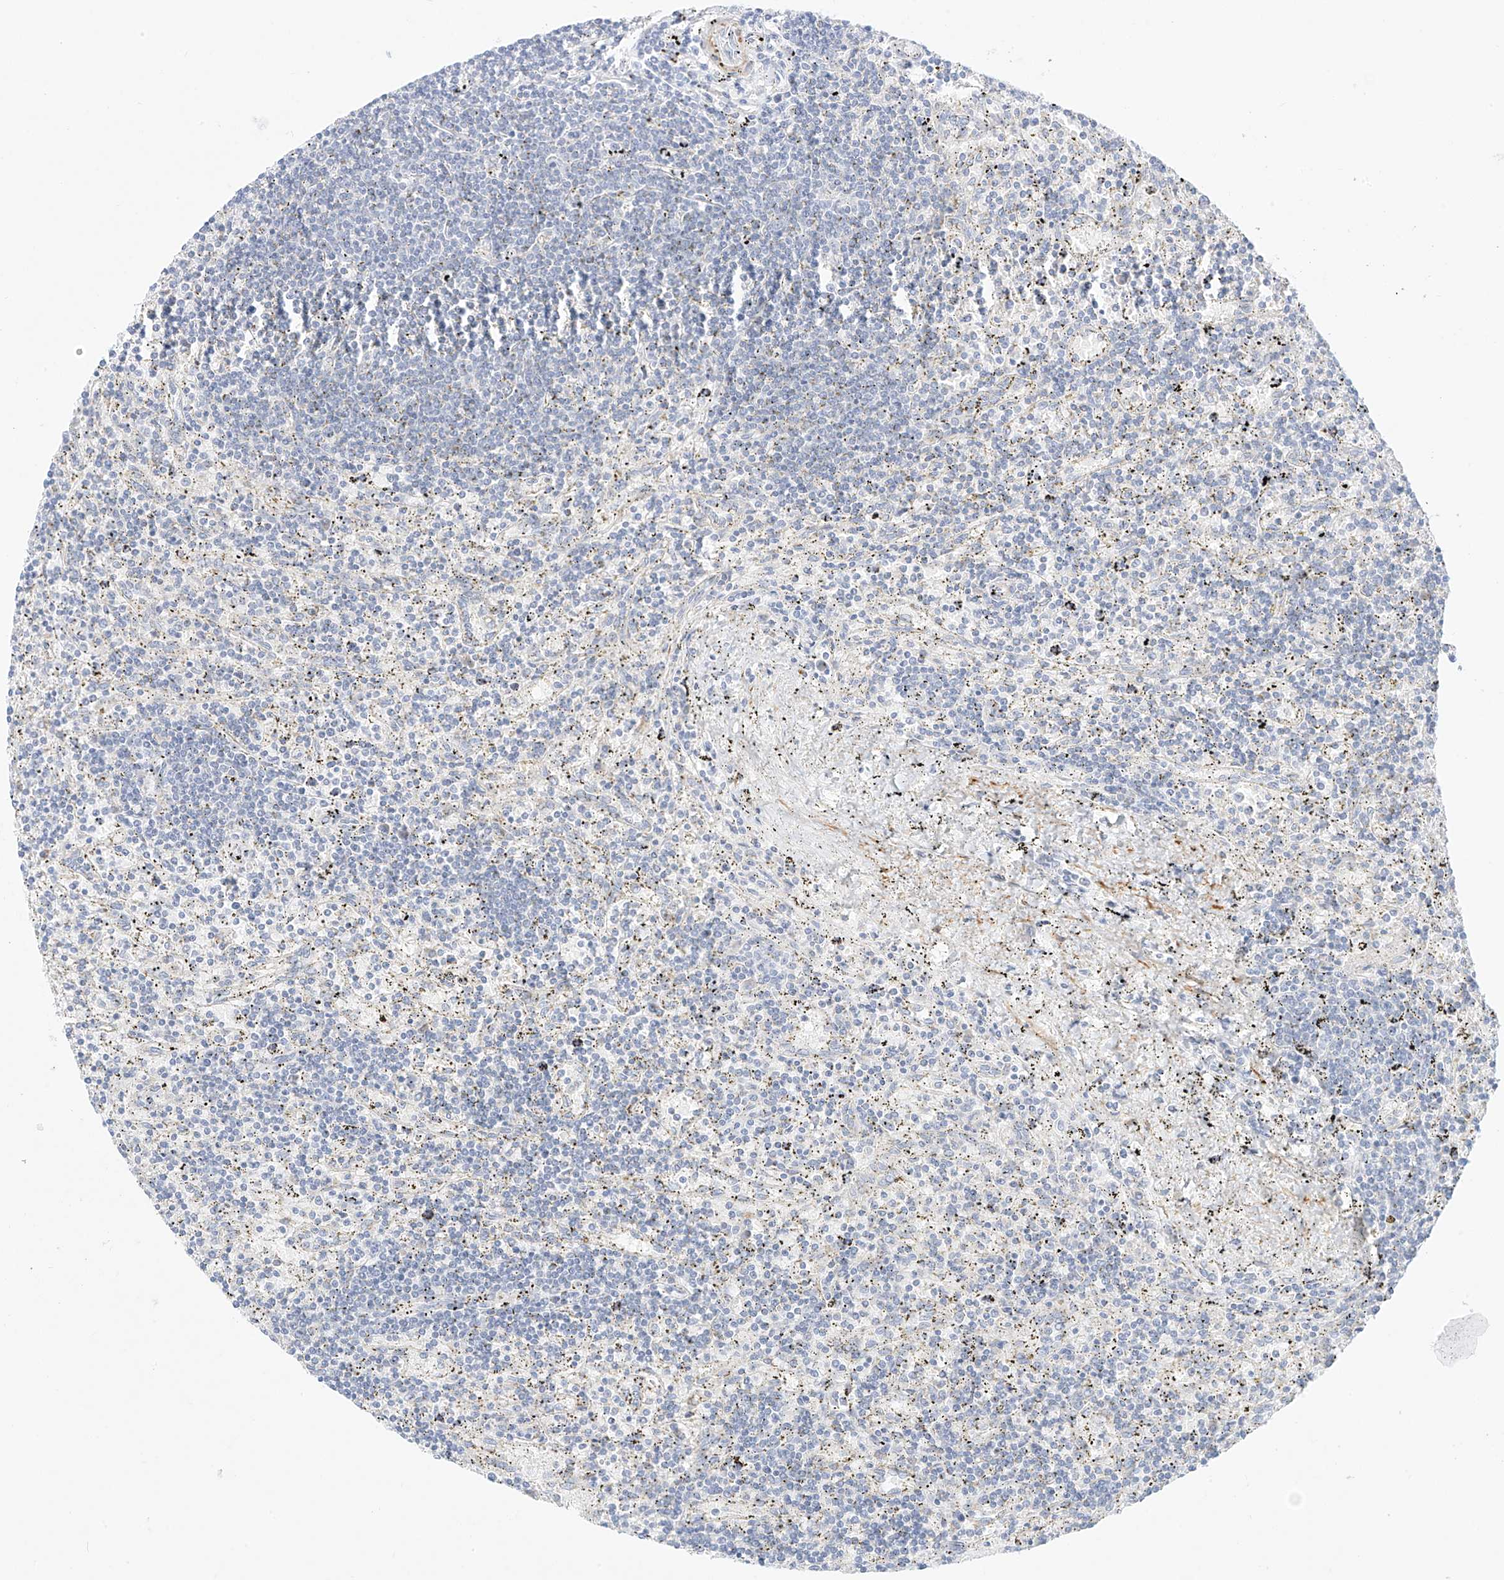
{"staining": {"intensity": "negative", "quantity": "none", "location": "none"}, "tissue": "lymphoma", "cell_type": "Tumor cells", "image_type": "cancer", "snomed": [{"axis": "morphology", "description": "Malignant lymphoma, non-Hodgkin's type, Low grade"}, {"axis": "topography", "description": "Spleen"}], "caption": "Immunohistochemical staining of lymphoma displays no significant expression in tumor cells. Nuclei are stained in blue.", "gene": "ST3GAL5", "patient": {"sex": "male", "age": 76}}